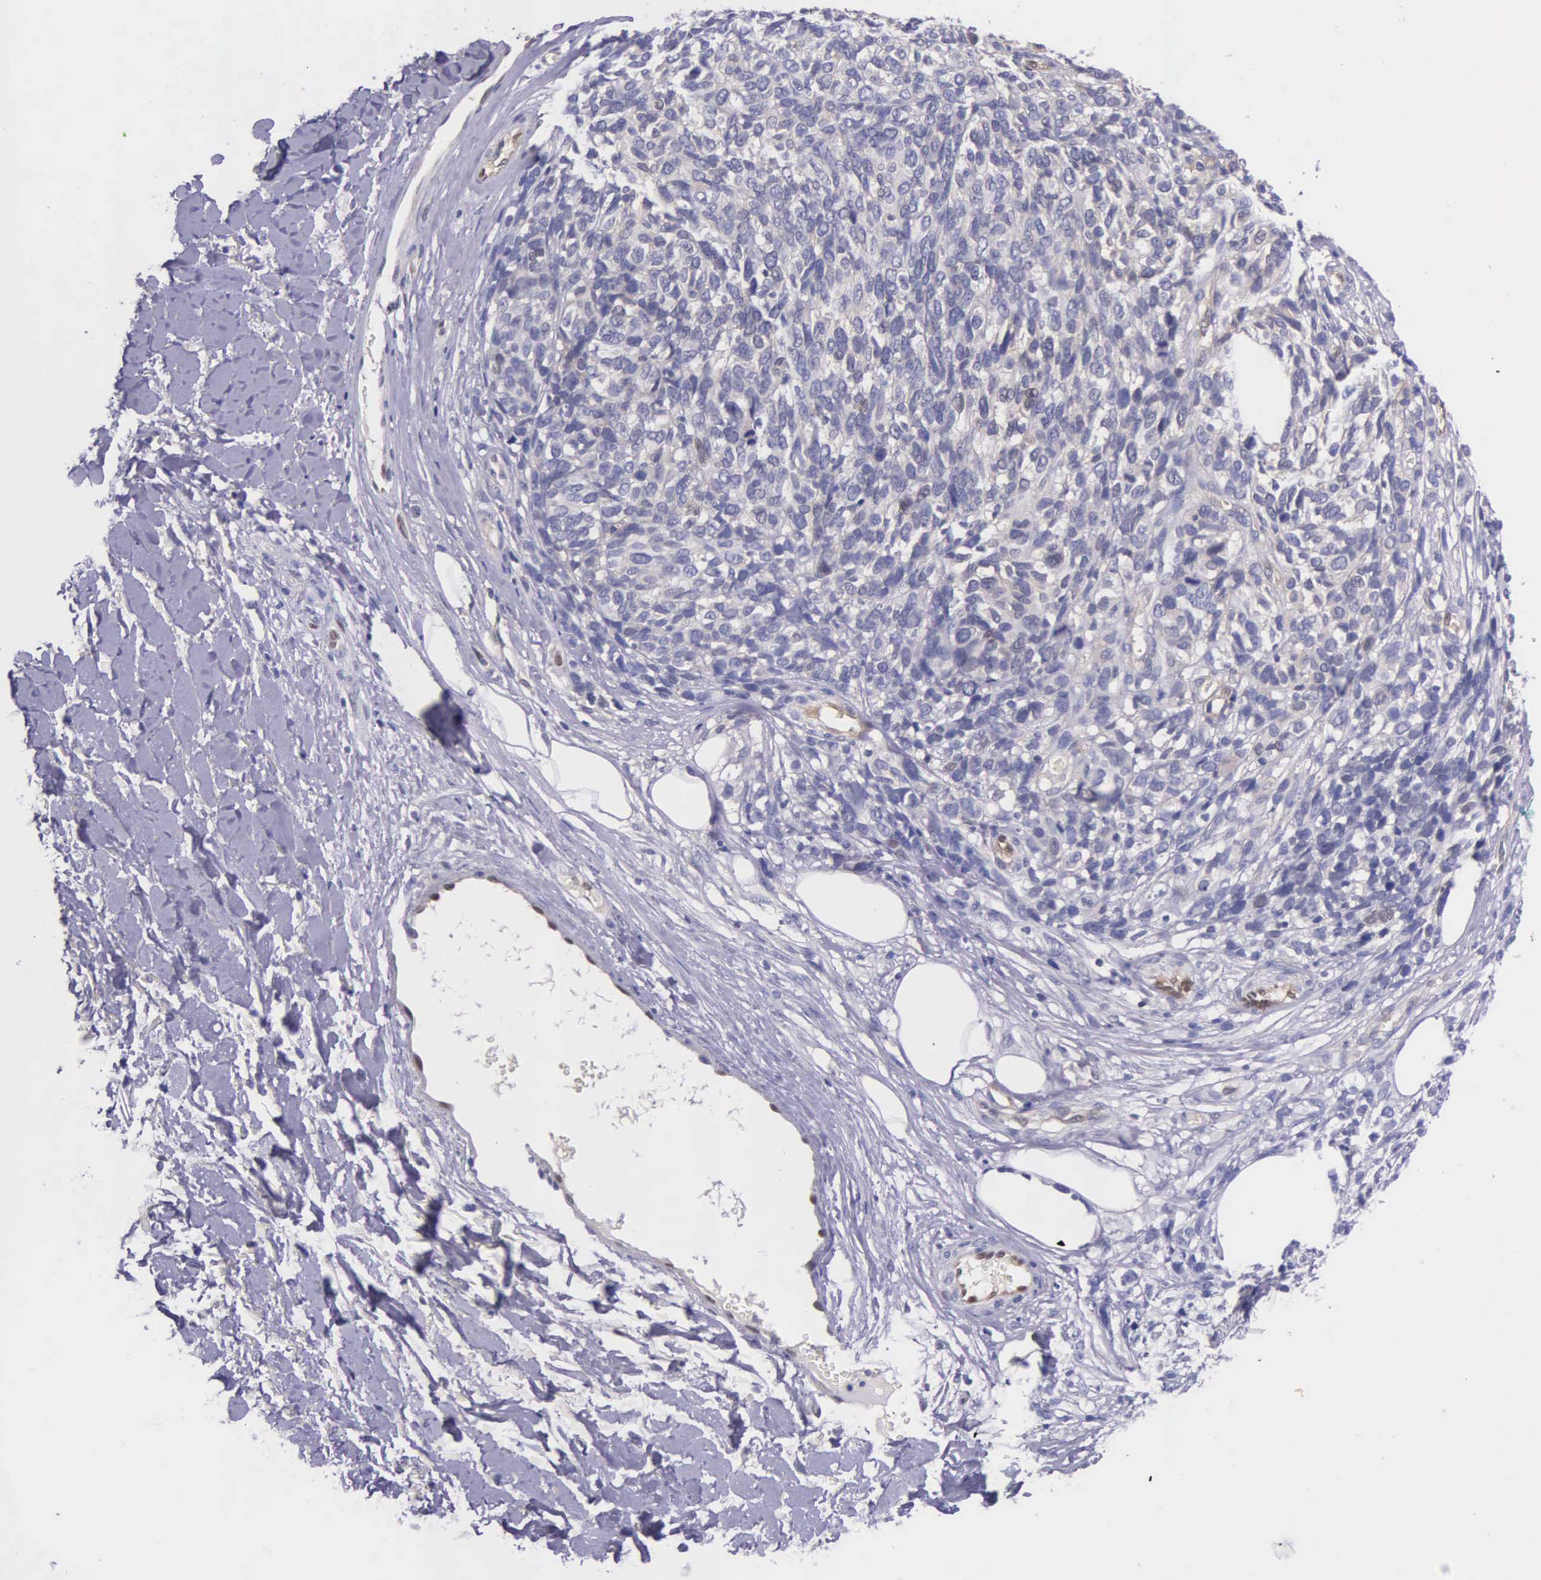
{"staining": {"intensity": "negative", "quantity": "none", "location": "none"}, "tissue": "melanoma", "cell_type": "Tumor cells", "image_type": "cancer", "snomed": [{"axis": "morphology", "description": "Malignant melanoma, NOS"}, {"axis": "topography", "description": "Skin"}], "caption": "Melanoma was stained to show a protein in brown. There is no significant positivity in tumor cells.", "gene": "GMPR2", "patient": {"sex": "female", "age": 85}}